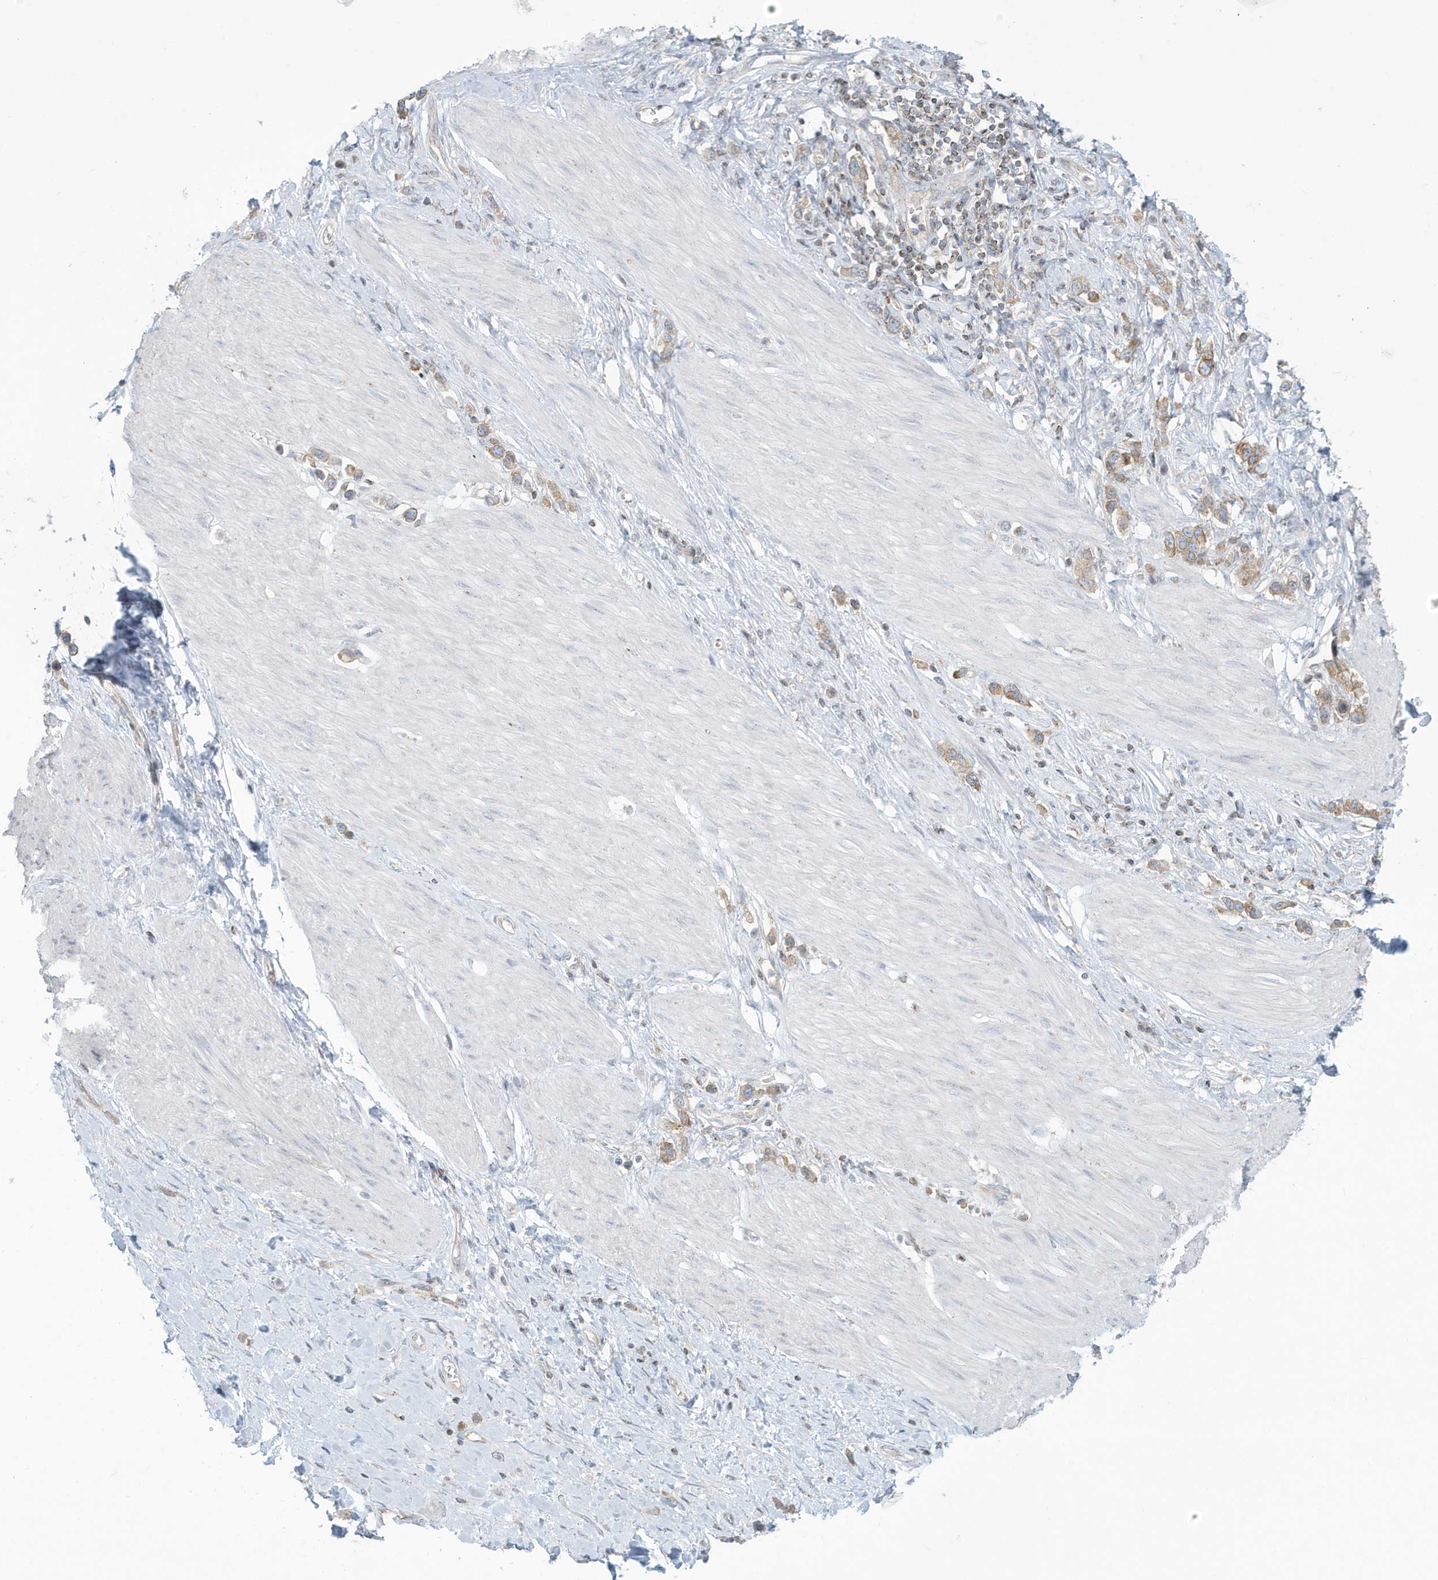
{"staining": {"intensity": "weak", "quantity": ">75%", "location": "cytoplasmic/membranous"}, "tissue": "stomach cancer", "cell_type": "Tumor cells", "image_type": "cancer", "snomed": [{"axis": "morphology", "description": "Adenocarcinoma, NOS"}, {"axis": "topography", "description": "Stomach"}], "caption": "Adenocarcinoma (stomach) stained for a protein shows weak cytoplasmic/membranous positivity in tumor cells.", "gene": "SLAMF9", "patient": {"sex": "female", "age": 65}}